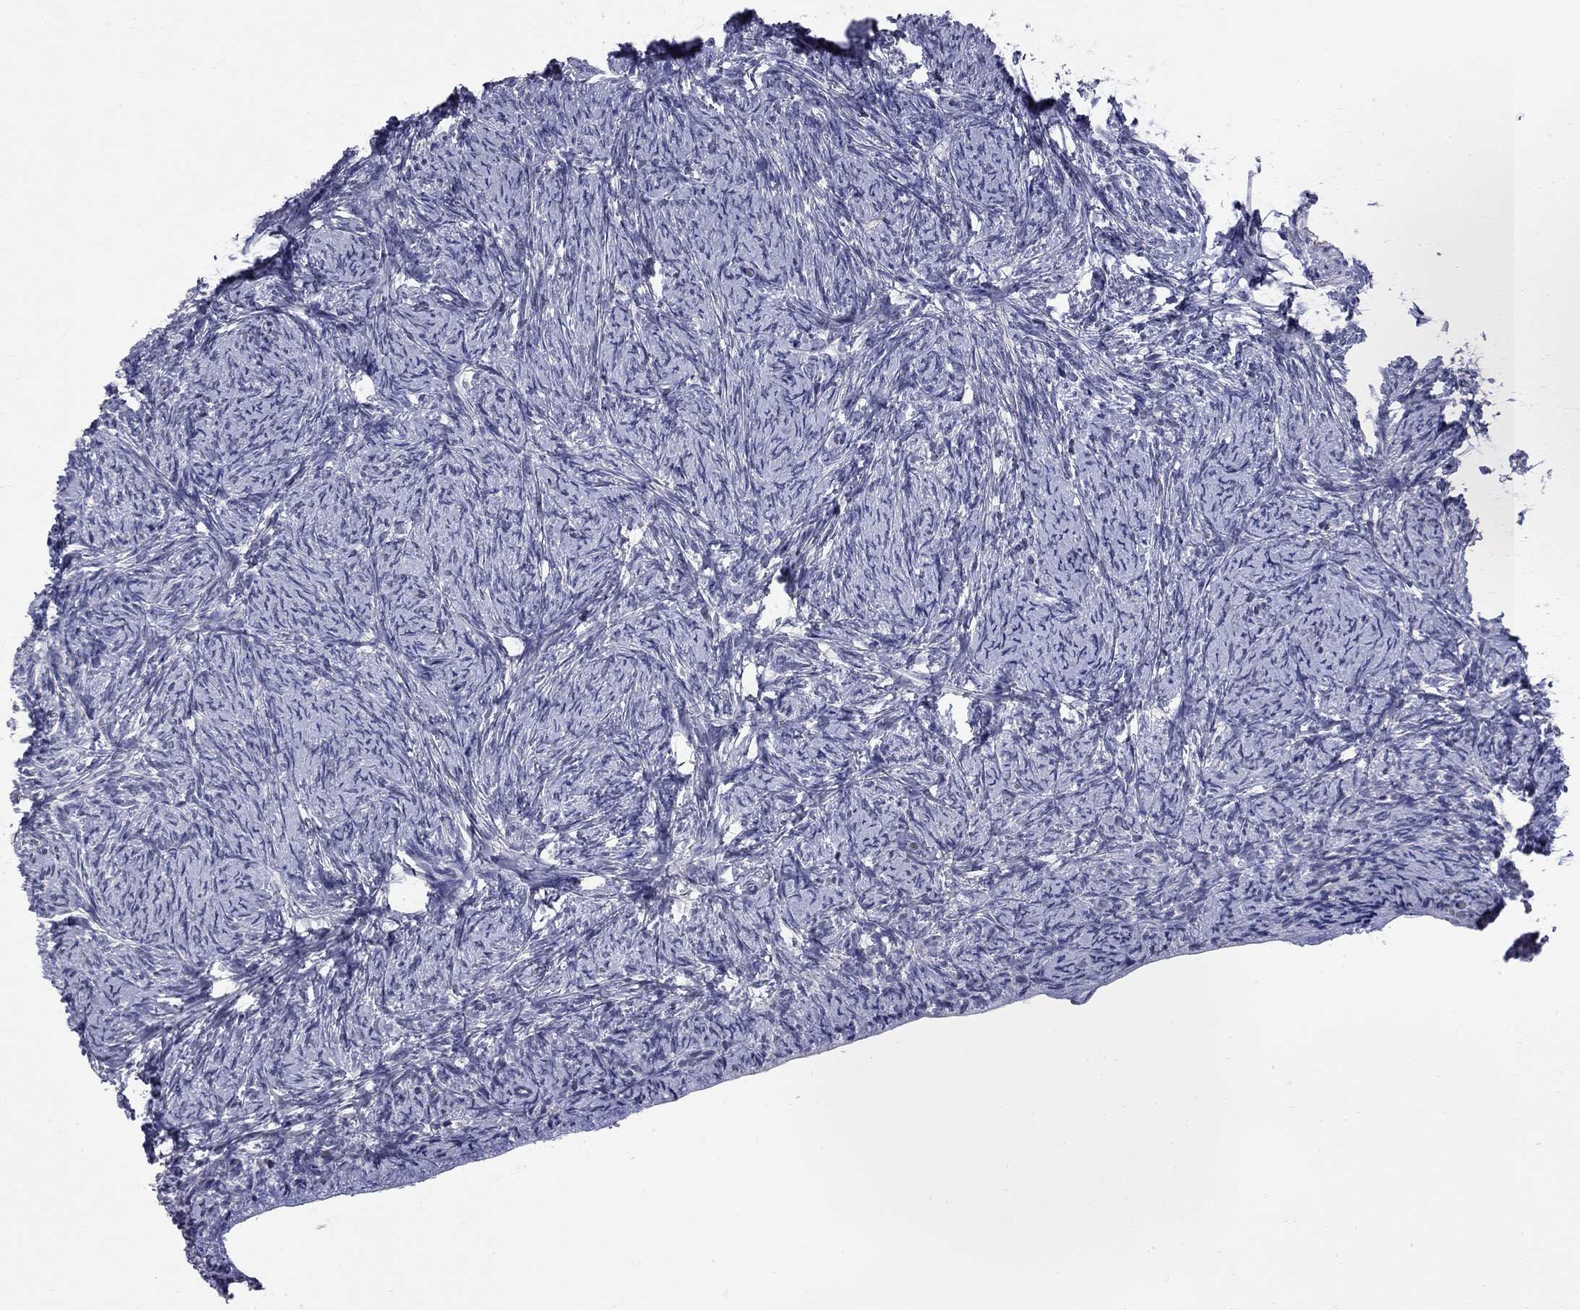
{"staining": {"intensity": "negative", "quantity": "none", "location": "none"}, "tissue": "ovary", "cell_type": "Ovarian stroma cells", "image_type": "normal", "snomed": [{"axis": "morphology", "description": "Normal tissue, NOS"}, {"axis": "topography", "description": "Ovary"}], "caption": "Unremarkable ovary was stained to show a protein in brown. There is no significant expression in ovarian stroma cells. Brightfield microscopy of immunohistochemistry (IHC) stained with DAB (brown) and hematoxylin (blue), captured at high magnification.", "gene": "HTR4", "patient": {"sex": "female", "age": 34}}